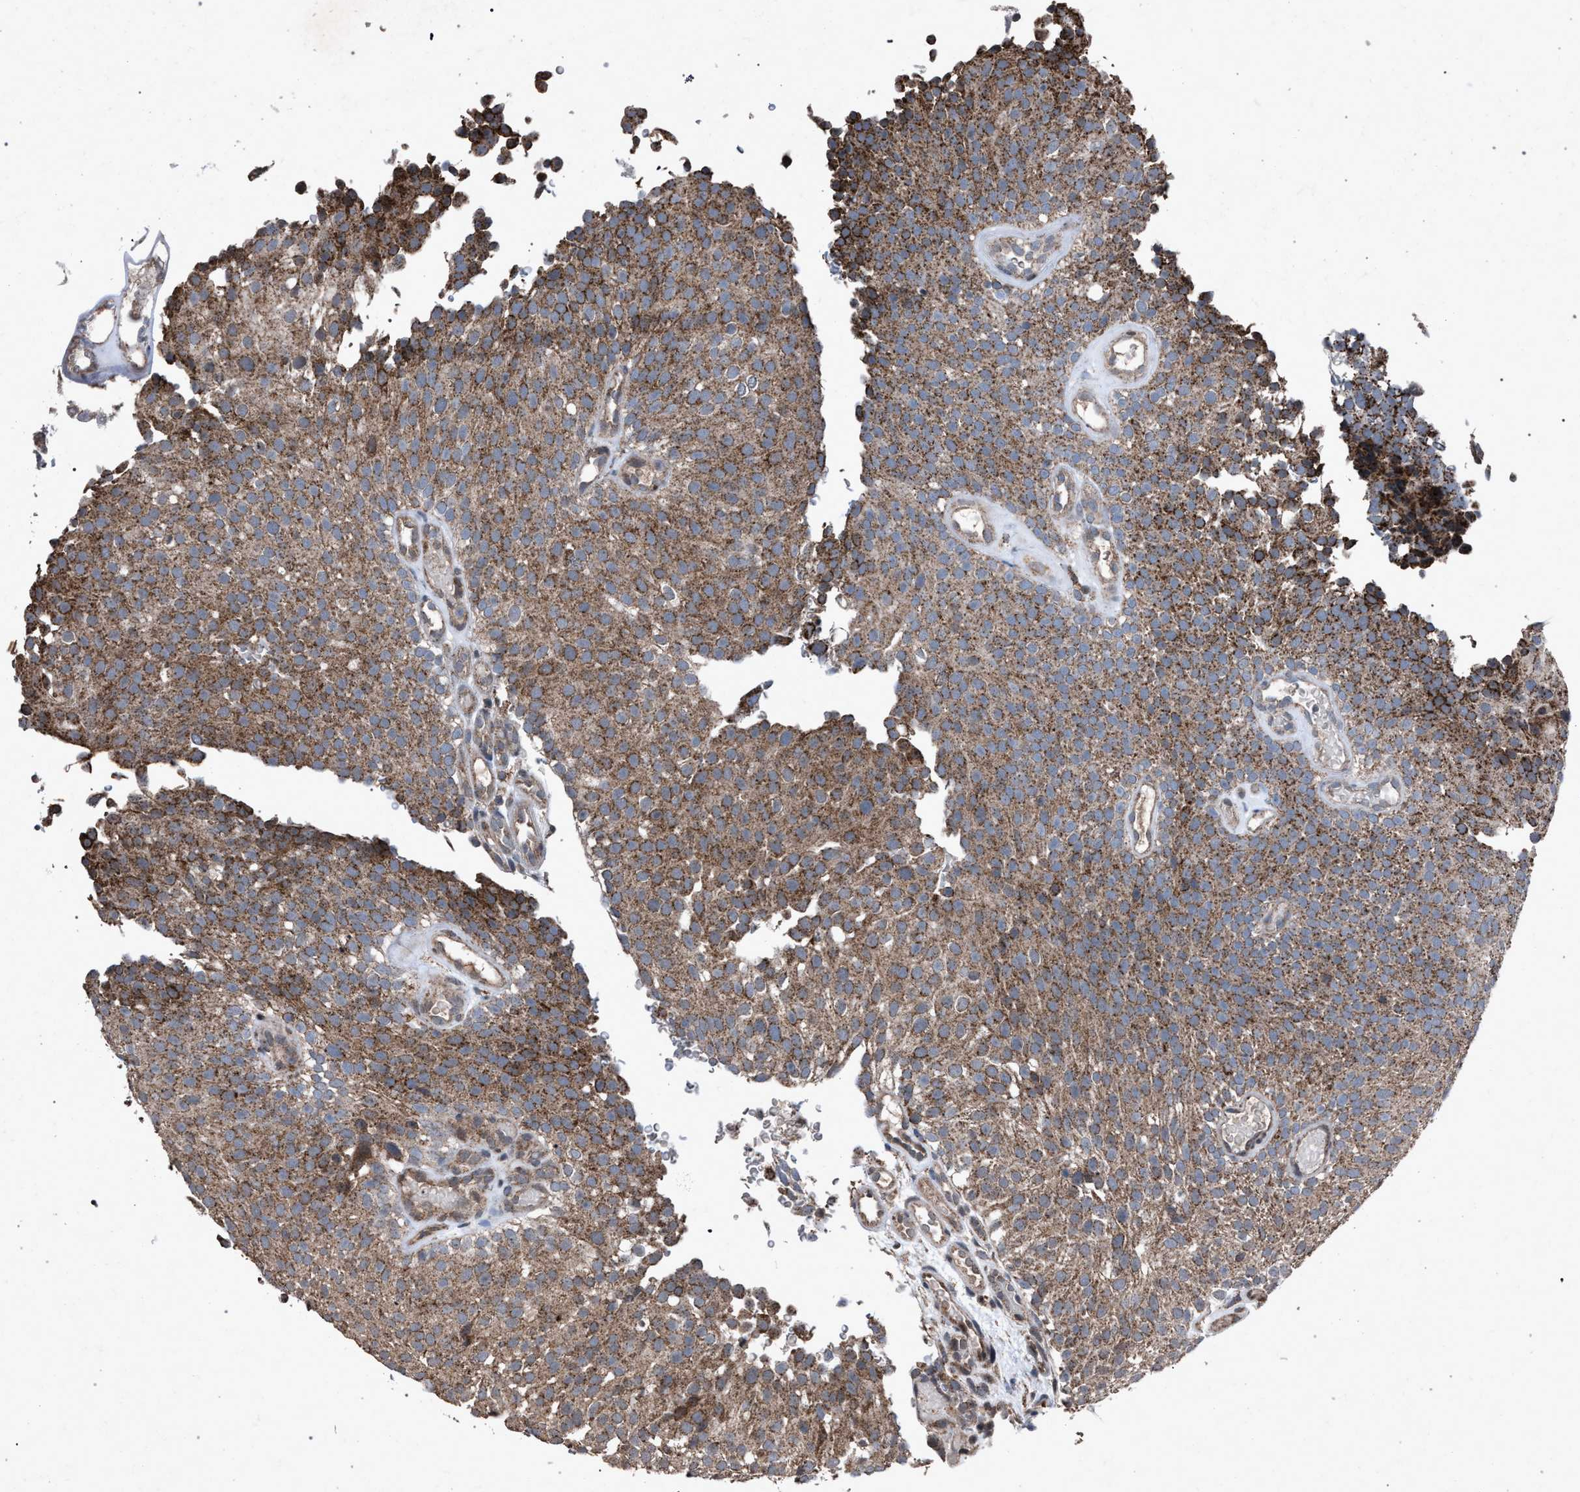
{"staining": {"intensity": "moderate", "quantity": ">75%", "location": "cytoplasmic/membranous"}, "tissue": "urothelial cancer", "cell_type": "Tumor cells", "image_type": "cancer", "snomed": [{"axis": "morphology", "description": "Urothelial carcinoma, Low grade"}, {"axis": "topography", "description": "Urinary bladder"}], "caption": "Immunohistochemical staining of urothelial cancer displays moderate cytoplasmic/membranous protein staining in about >75% of tumor cells.", "gene": "HSD17B4", "patient": {"sex": "male", "age": 78}}